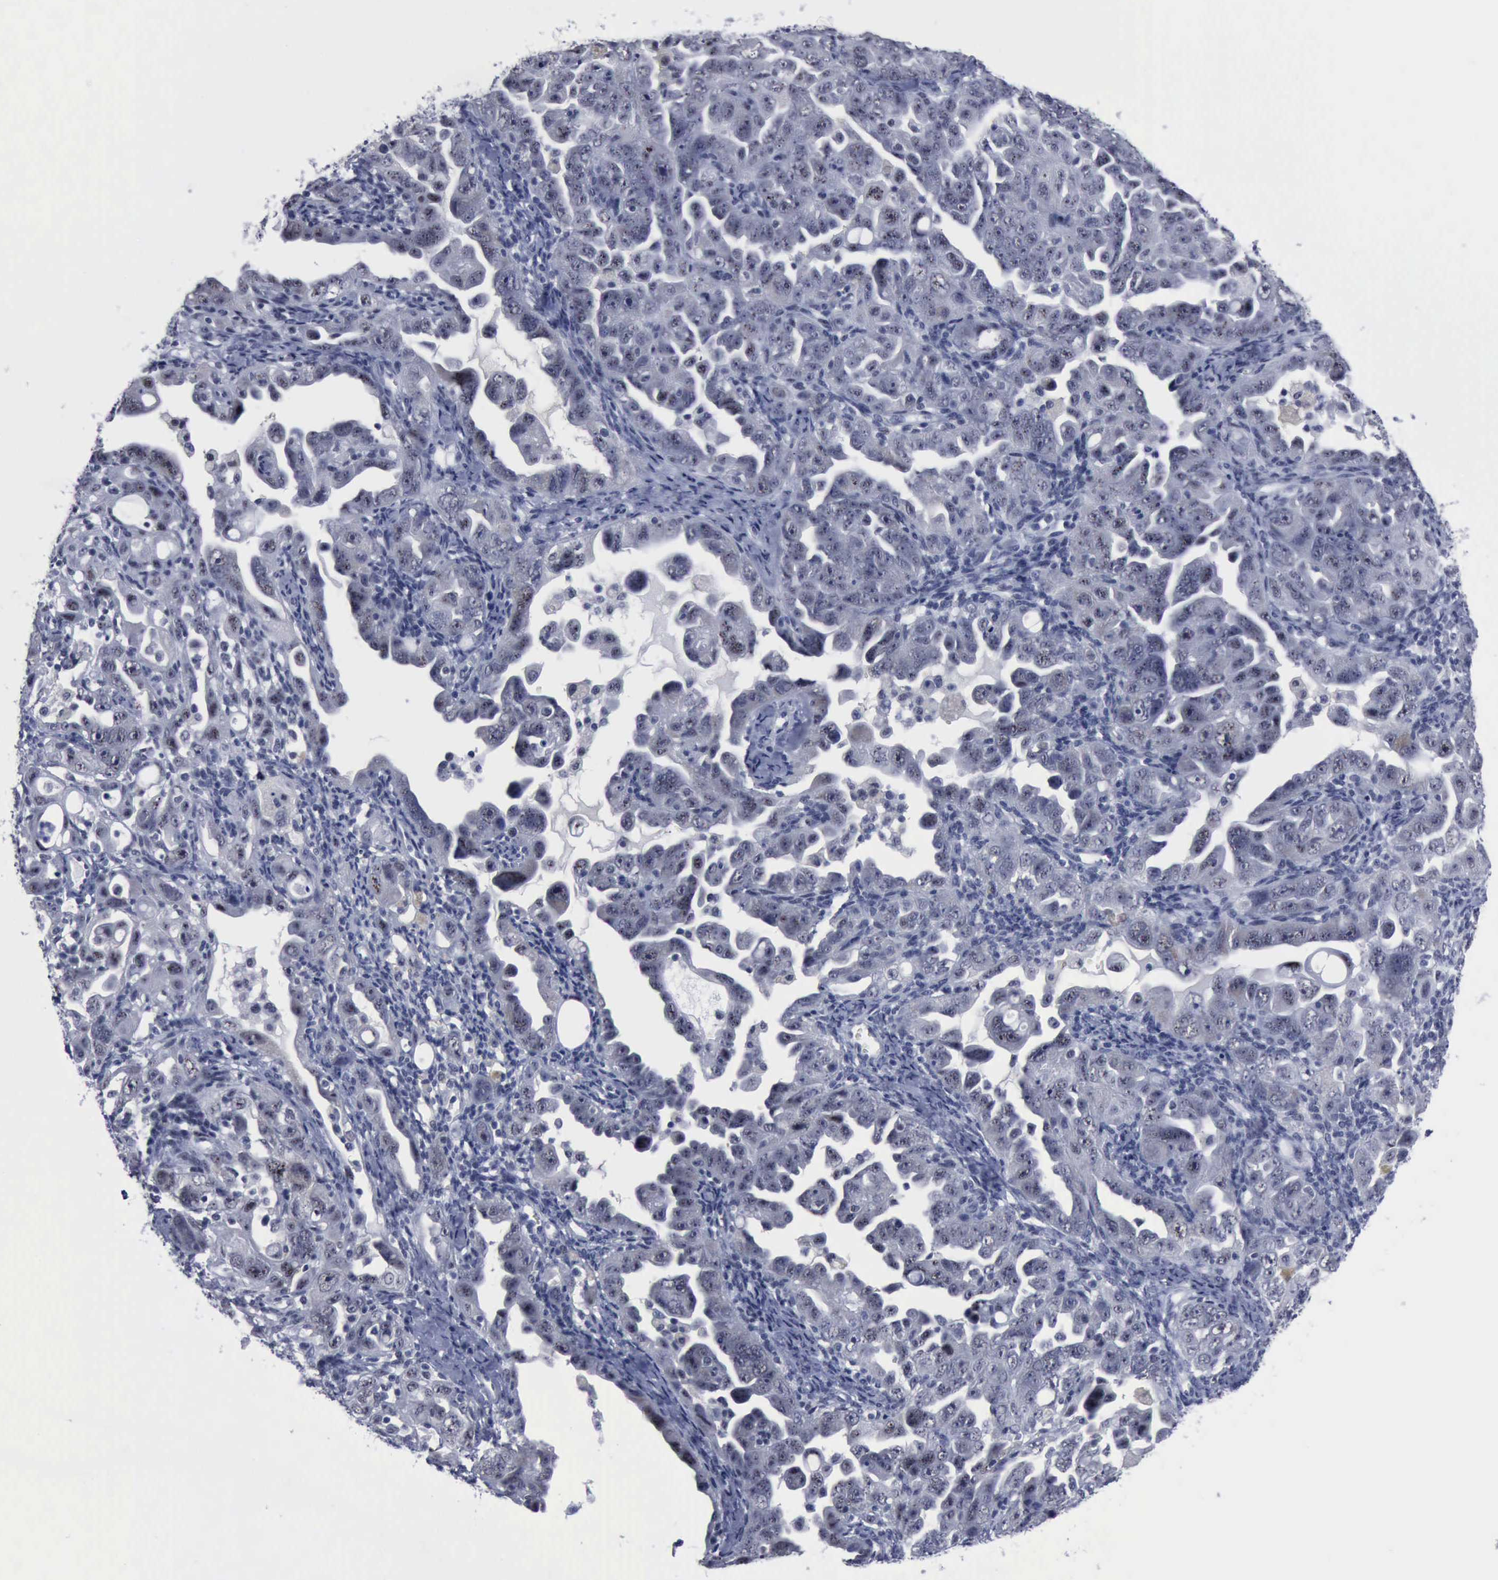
{"staining": {"intensity": "negative", "quantity": "none", "location": "none"}, "tissue": "ovarian cancer", "cell_type": "Tumor cells", "image_type": "cancer", "snomed": [{"axis": "morphology", "description": "Cystadenocarcinoma, serous, NOS"}, {"axis": "topography", "description": "Ovary"}], "caption": "Micrograph shows no protein expression in tumor cells of serous cystadenocarcinoma (ovarian) tissue.", "gene": "BRD1", "patient": {"sex": "female", "age": 66}}